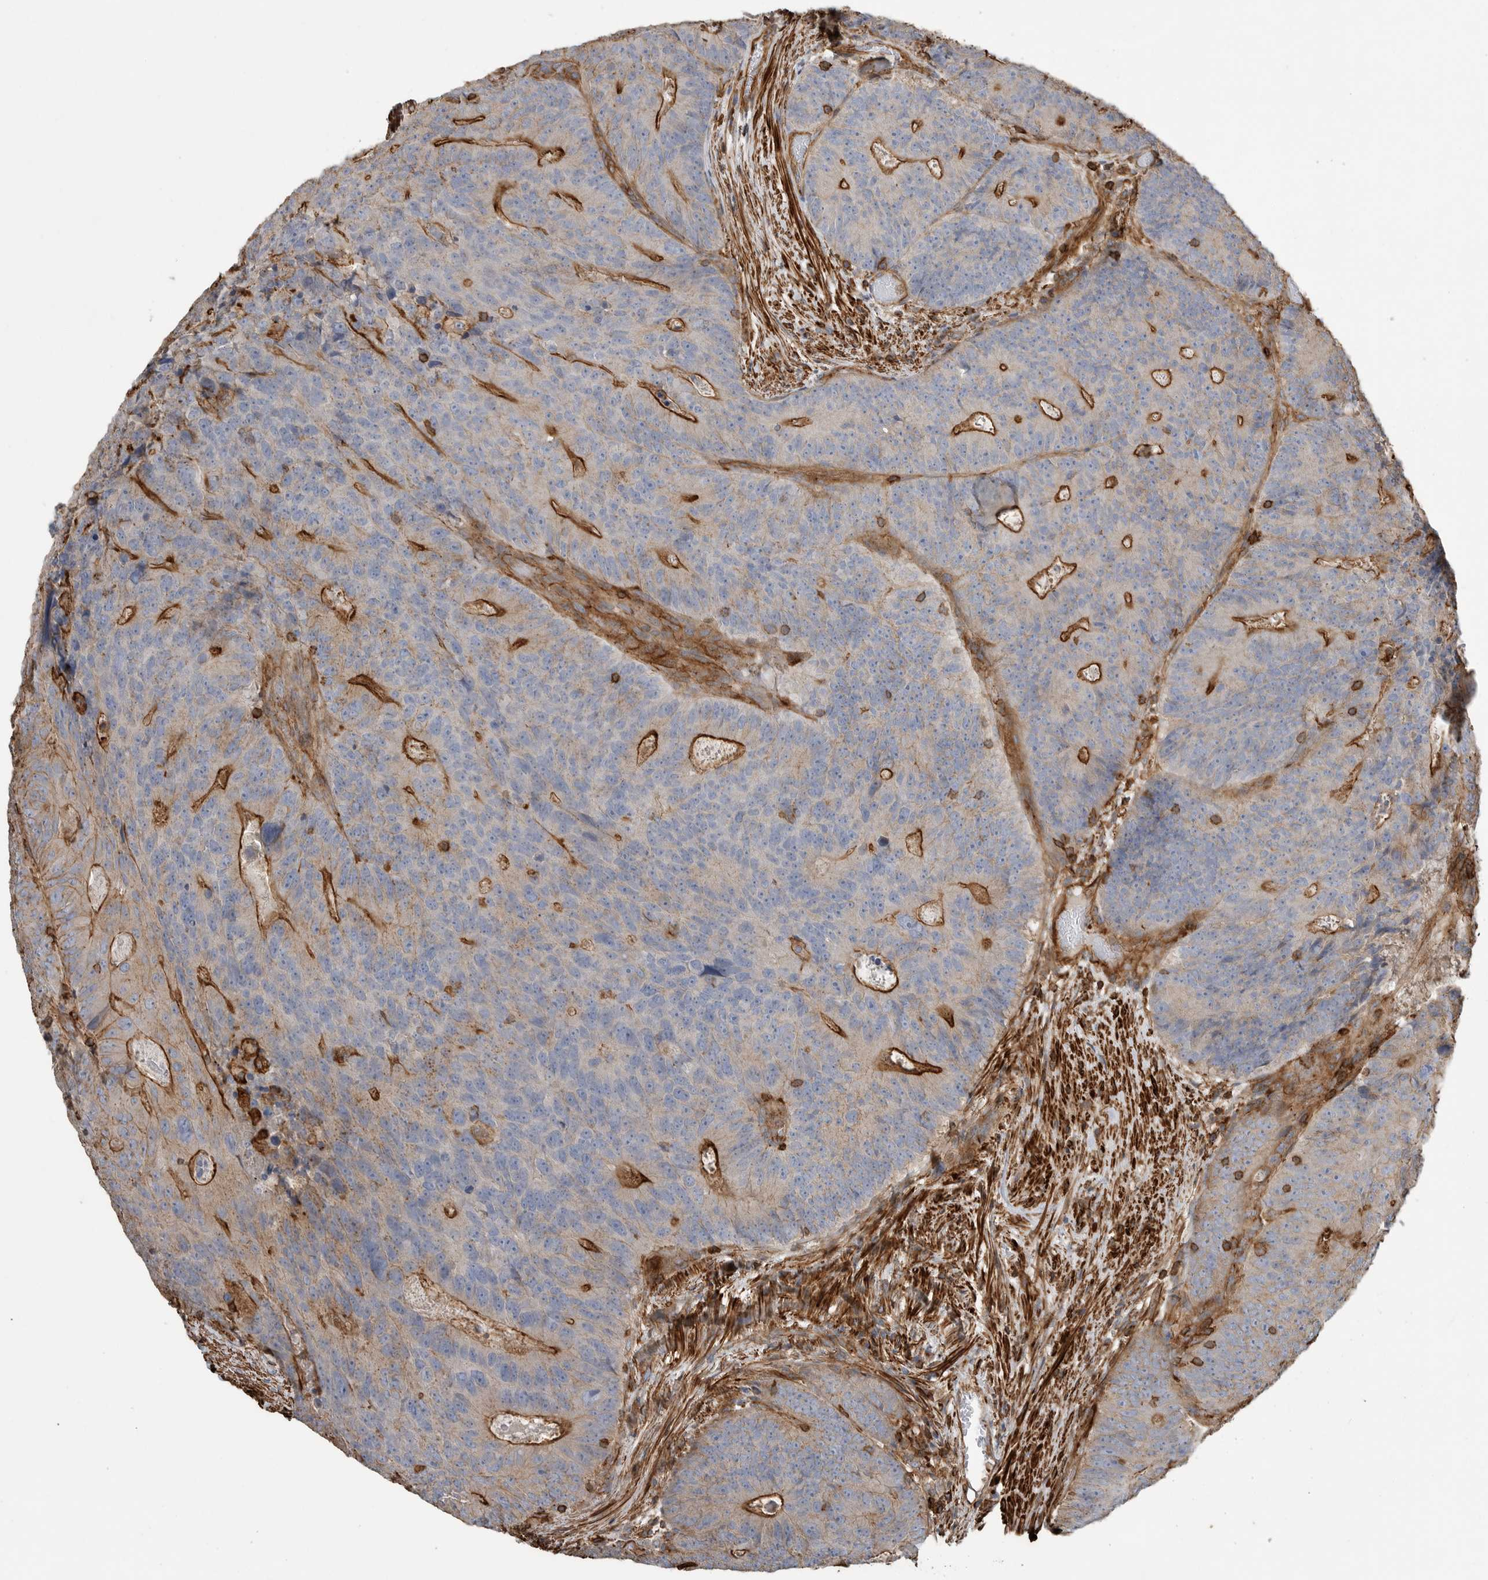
{"staining": {"intensity": "strong", "quantity": "25%-75%", "location": "cytoplasmic/membranous"}, "tissue": "colorectal cancer", "cell_type": "Tumor cells", "image_type": "cancer", "snomed": [{"axis": "morphology", "description": "Adenocarcinoma, NOS"}, {"axis": "topography", "description": "Colon"}], "caption": "Protein analysis of adenocarcinoma (colorectal) tissue shows strong cytoplasmic/membranous expression in approximately 25%-75% of tumor cells.", "gene": "GPER1", "patient": {"sex": "male", "age": 87}}